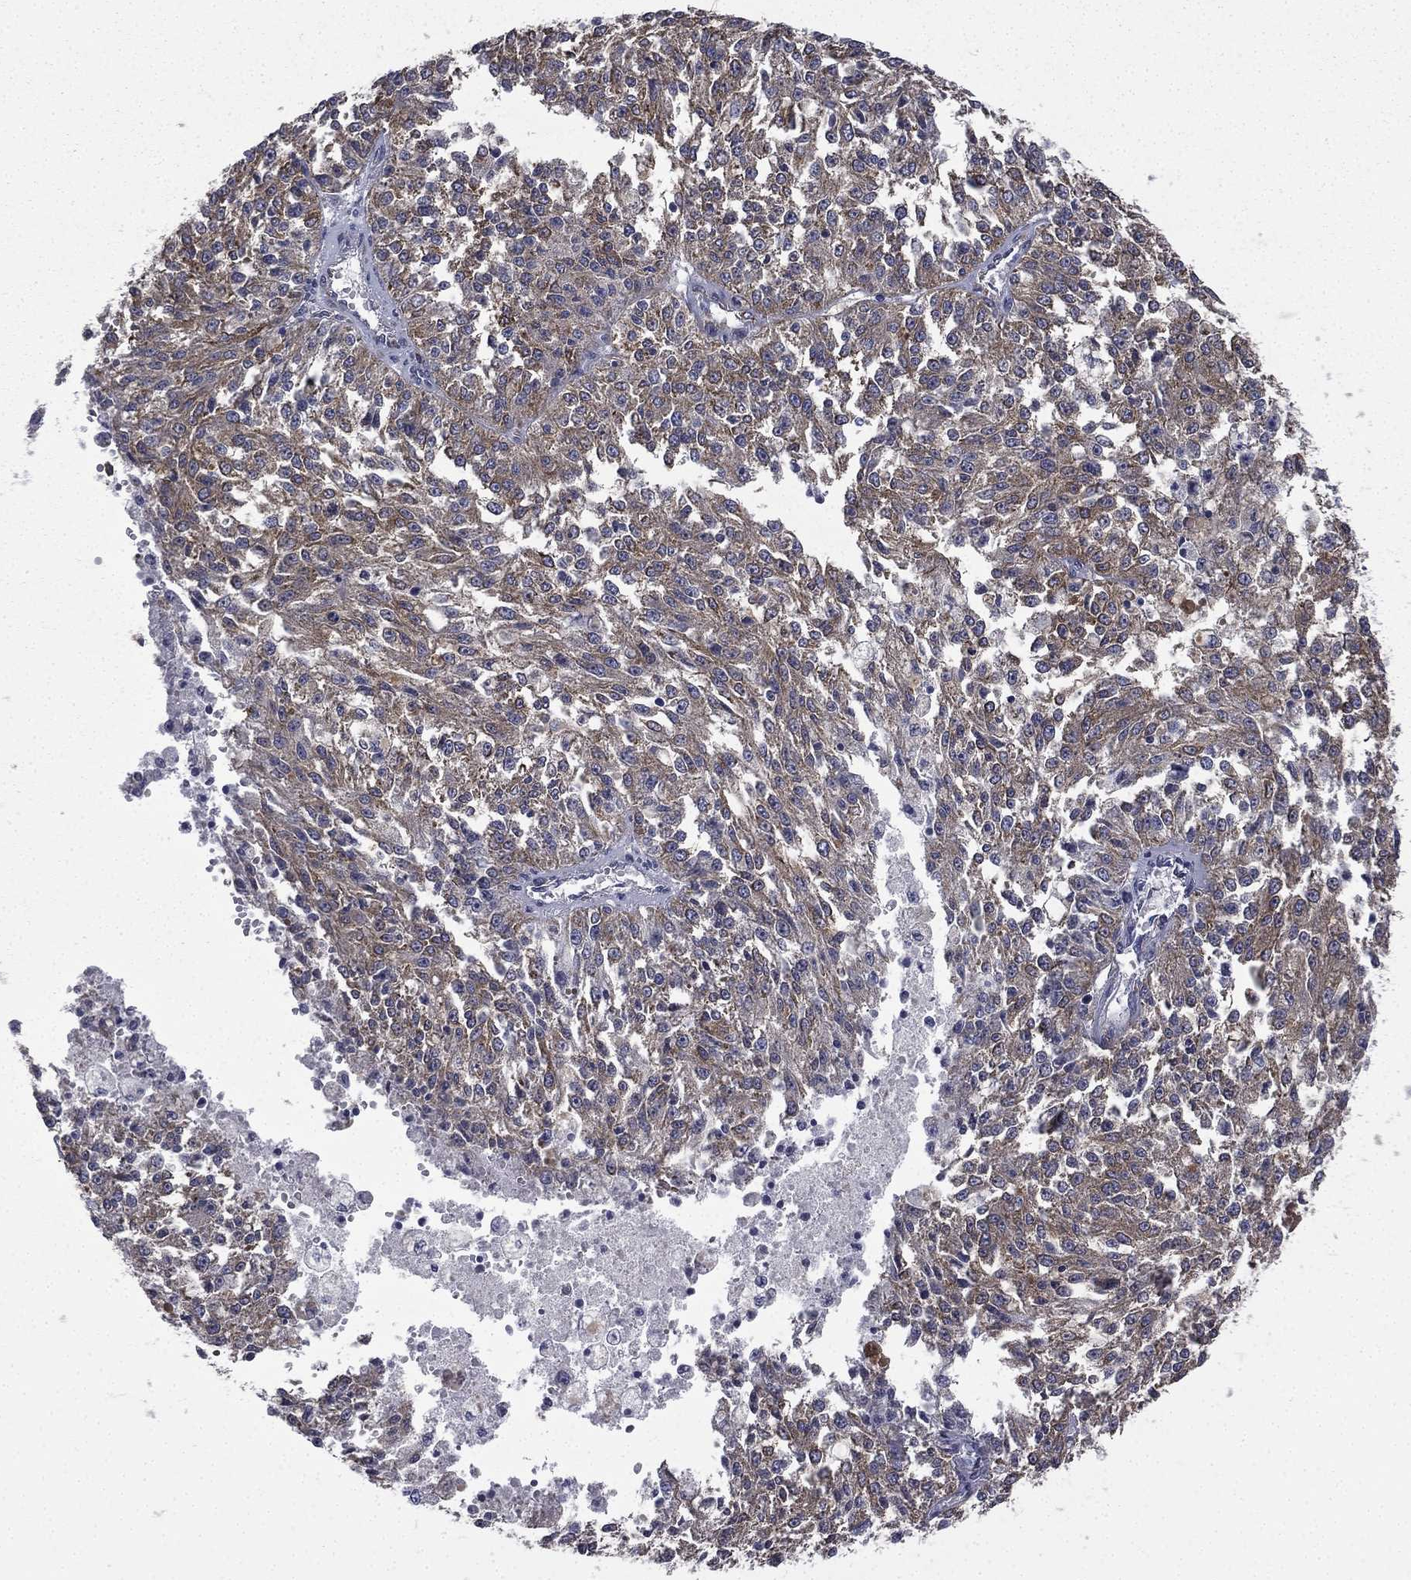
{"staining": {"intensity": "moderate", "quantity": "25%-75%", "location": "cytoplasmic/membranous"}, "tissue": "melanoma", "cell_type": "Tumor cells", "image_type": "cancer", "snomed": [{"axis": "morphology", "description": "Malignant melanoma, Metastatic site"}, {"axis": "topography", "description": "Lymph node"}], "caption": "Protein expression by IHC reveals moderate cytoplasmic/membranous positivity in approximately 25%-75% of tumor cells in melanoma.", "gene": "FARSA", "patient": {"sex": "female", "age": 64}}